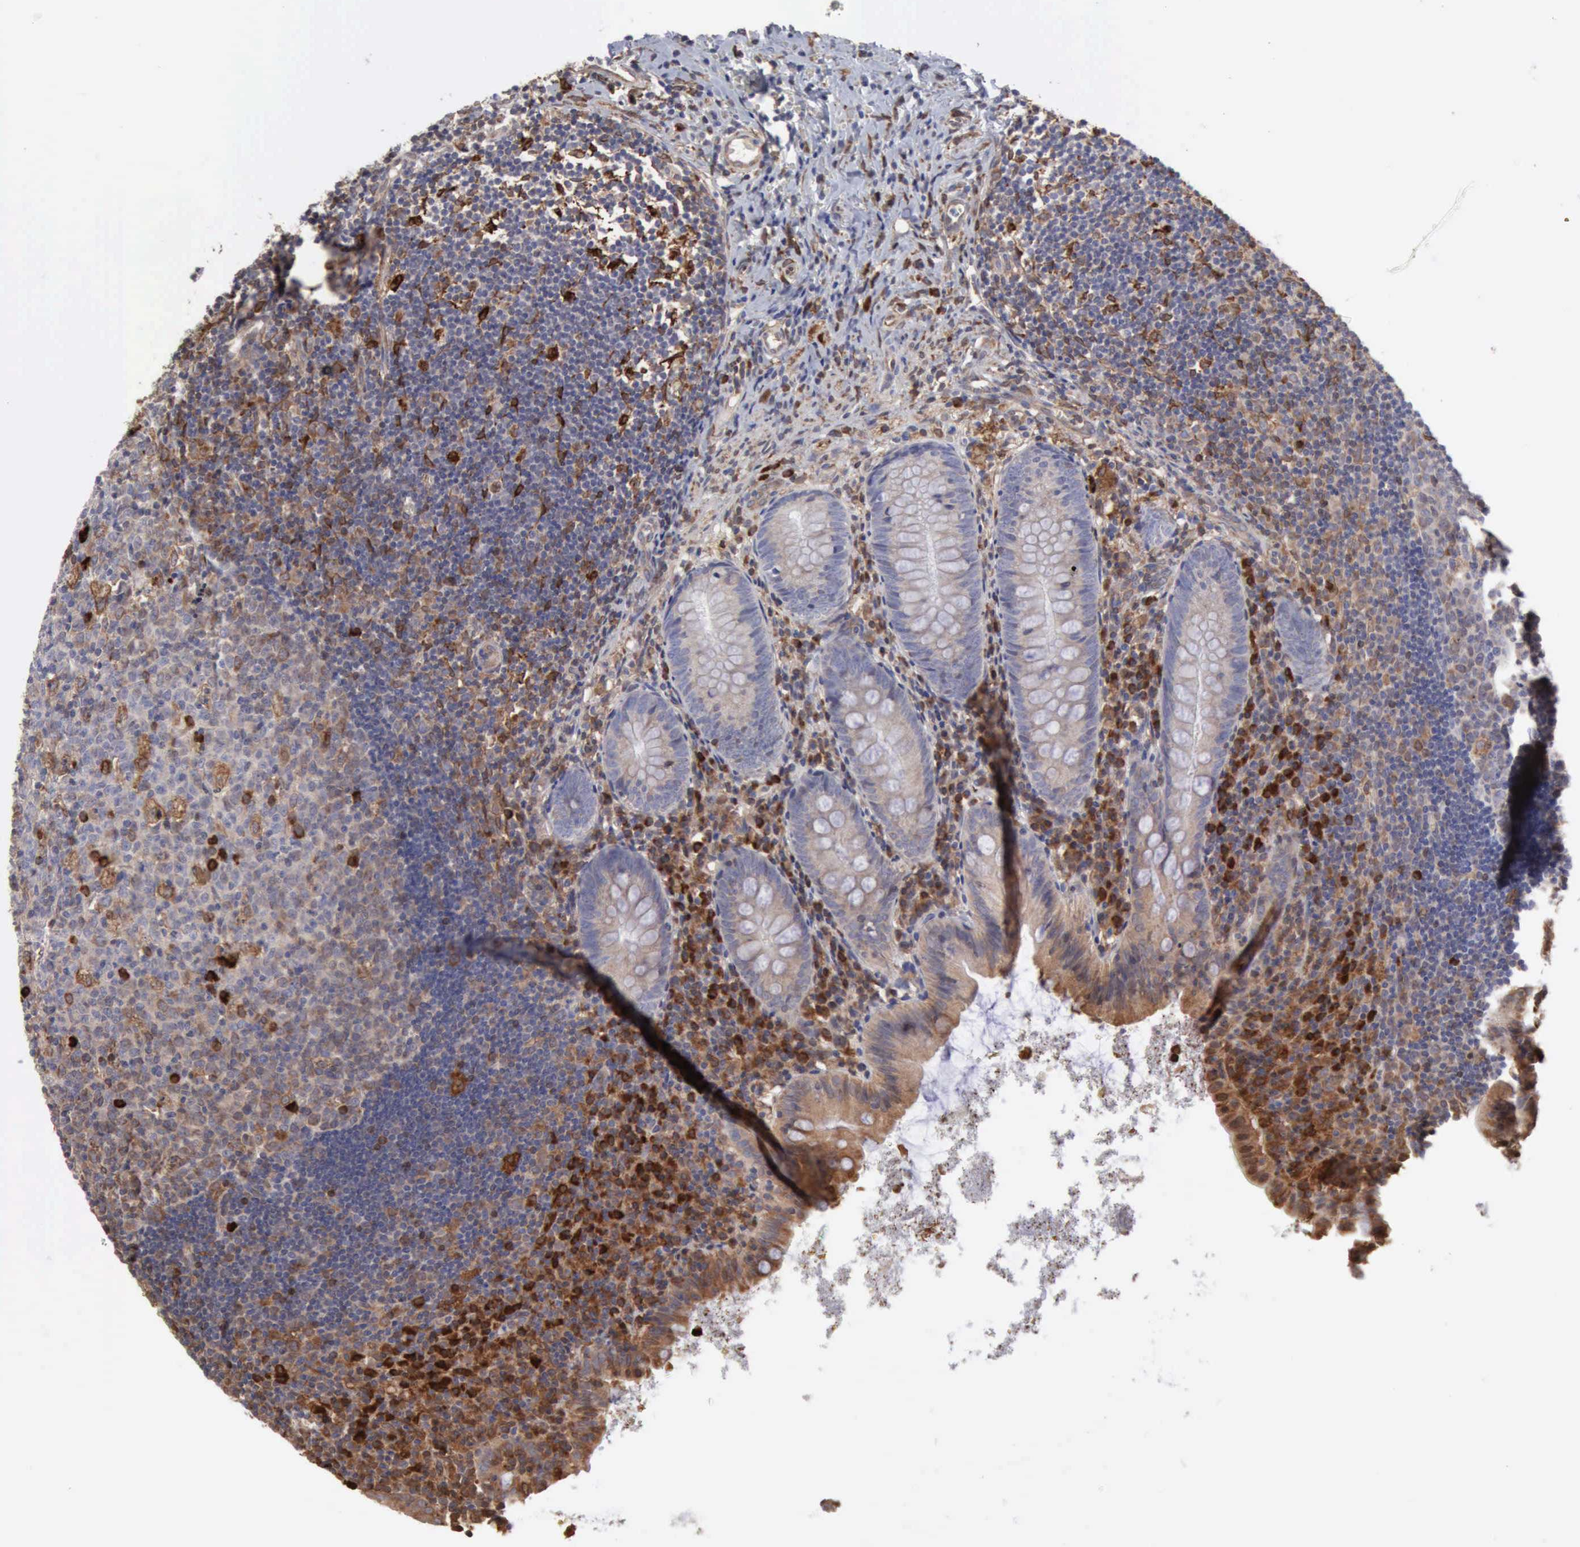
{"staining": {"intensity": "weak", "quantity": "25%-75%", "location": "cytoplasmic/membranous"}, "tissue": "appendix", "cell_type": "Glandular cells", "image_type": "normal", "snomed": [{"axis": "morphology", "description": "Normal tissue, NOS"}, {"axis": "topography", "description": "Appendix"}], "caption": "A photomicrograph showing weak cytoplasmic/membranous staining in approximately 25%-75% of glandular cells in unremarkable appendix, as visualized by brown immunohistochemical staining.", "gene": "APOL2", "patient": {"sex": "female", "age": 9}}